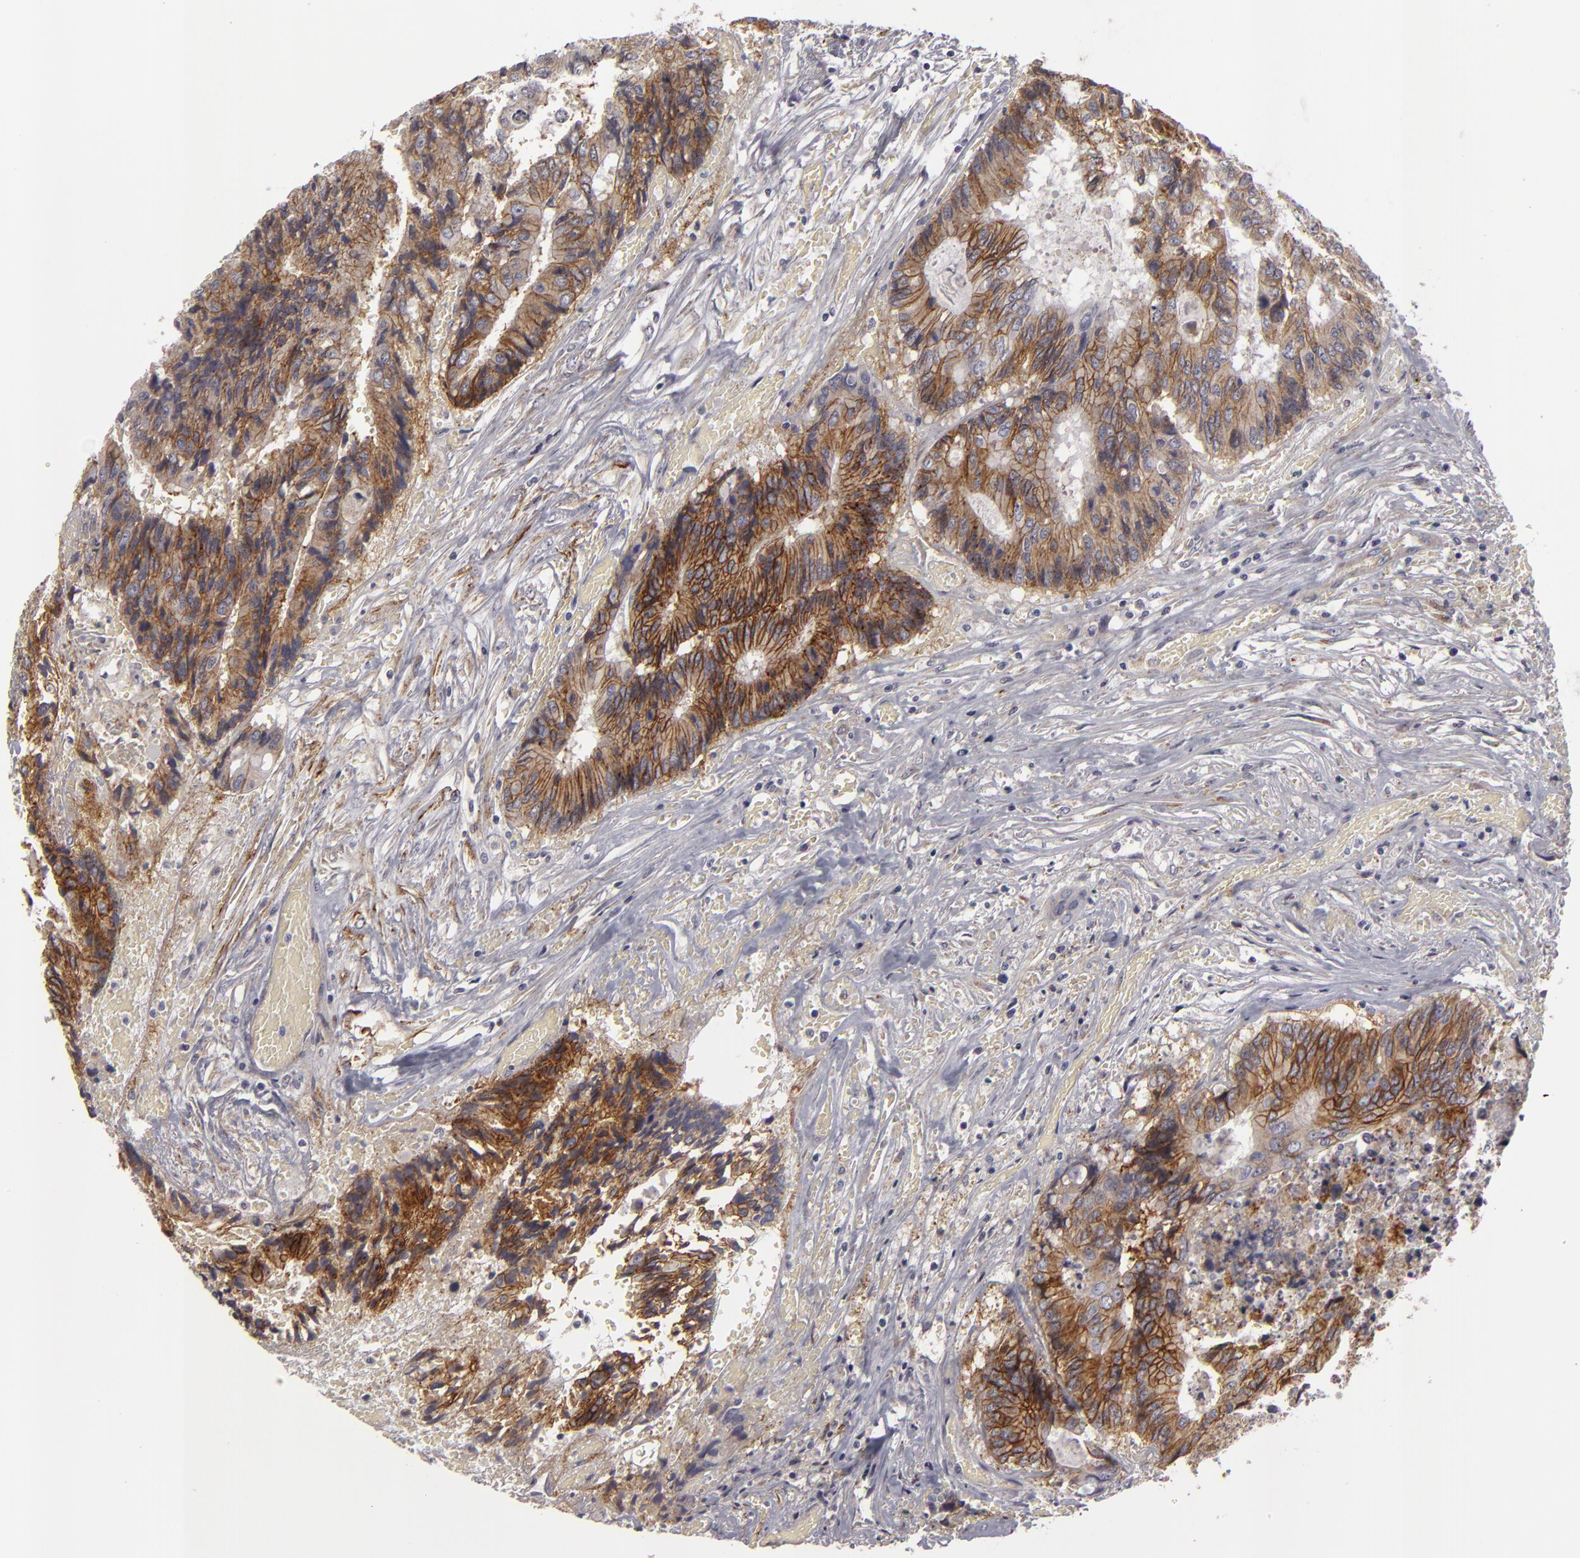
{"staining": {"intensity": "strong", "quantity": ">75%", "location": "cytoplasmic/membranous"}, "tissue": "colorectal cancer", "cell_type": "Tumor cells", "image_type": "cancer", "snomed": [{"axis": "morphology", "description": "Adenocarcinoma, NOS"}, {"axis": "topography", "description": "Rectum"}], "caption": "Immunohistochemical staining of colorectal adenocarcinoma displays high levels of strong cytoplasmic/membranous protein positivity in approximately >75% of tumor cells.", "gene": "ALCAM", "patient": {"sex": "male", "age": 55}}